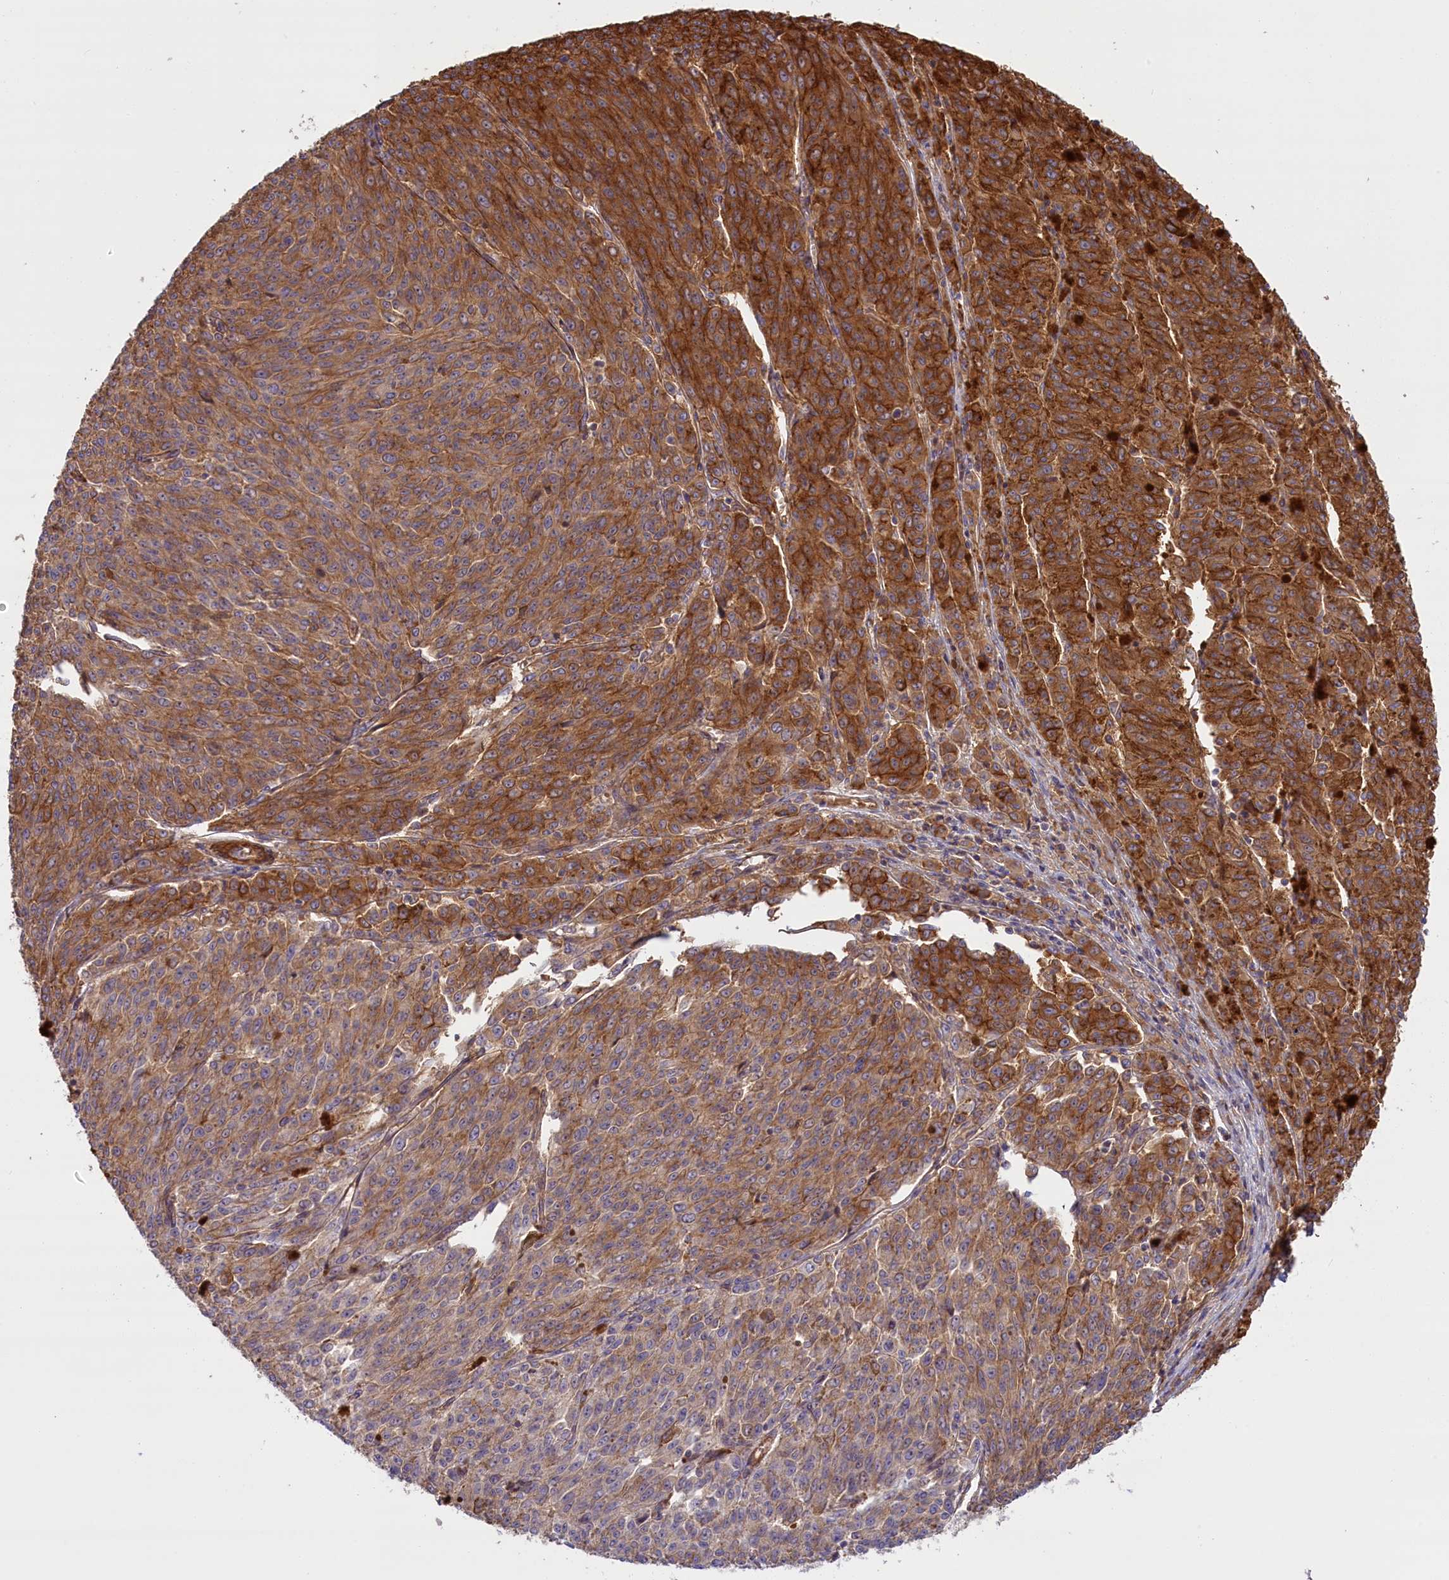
{"staining": {"intensity": "moderate", "quantity": ">75%", "location": "cytoplasmic/membranous"}, "tissue": "melanoma", "cell_type": "Tumor cells", "image_type": "cancer", "snomed": [{"axis": "morphology", "description": "Malignant melanoma, NOS"}, {"axis": "topography", "description": "Skin"}], "caption": "Immunohistochemistry (IHC) of melanoma reveals medium levels of moderate cytoplasmic/membranous expression in about >75% of tumor cells. (Brightfield microscopy of DAB IHC at high magnification).", "gene": "FUZ", "patient": {"sex": "female", "age": 52}}